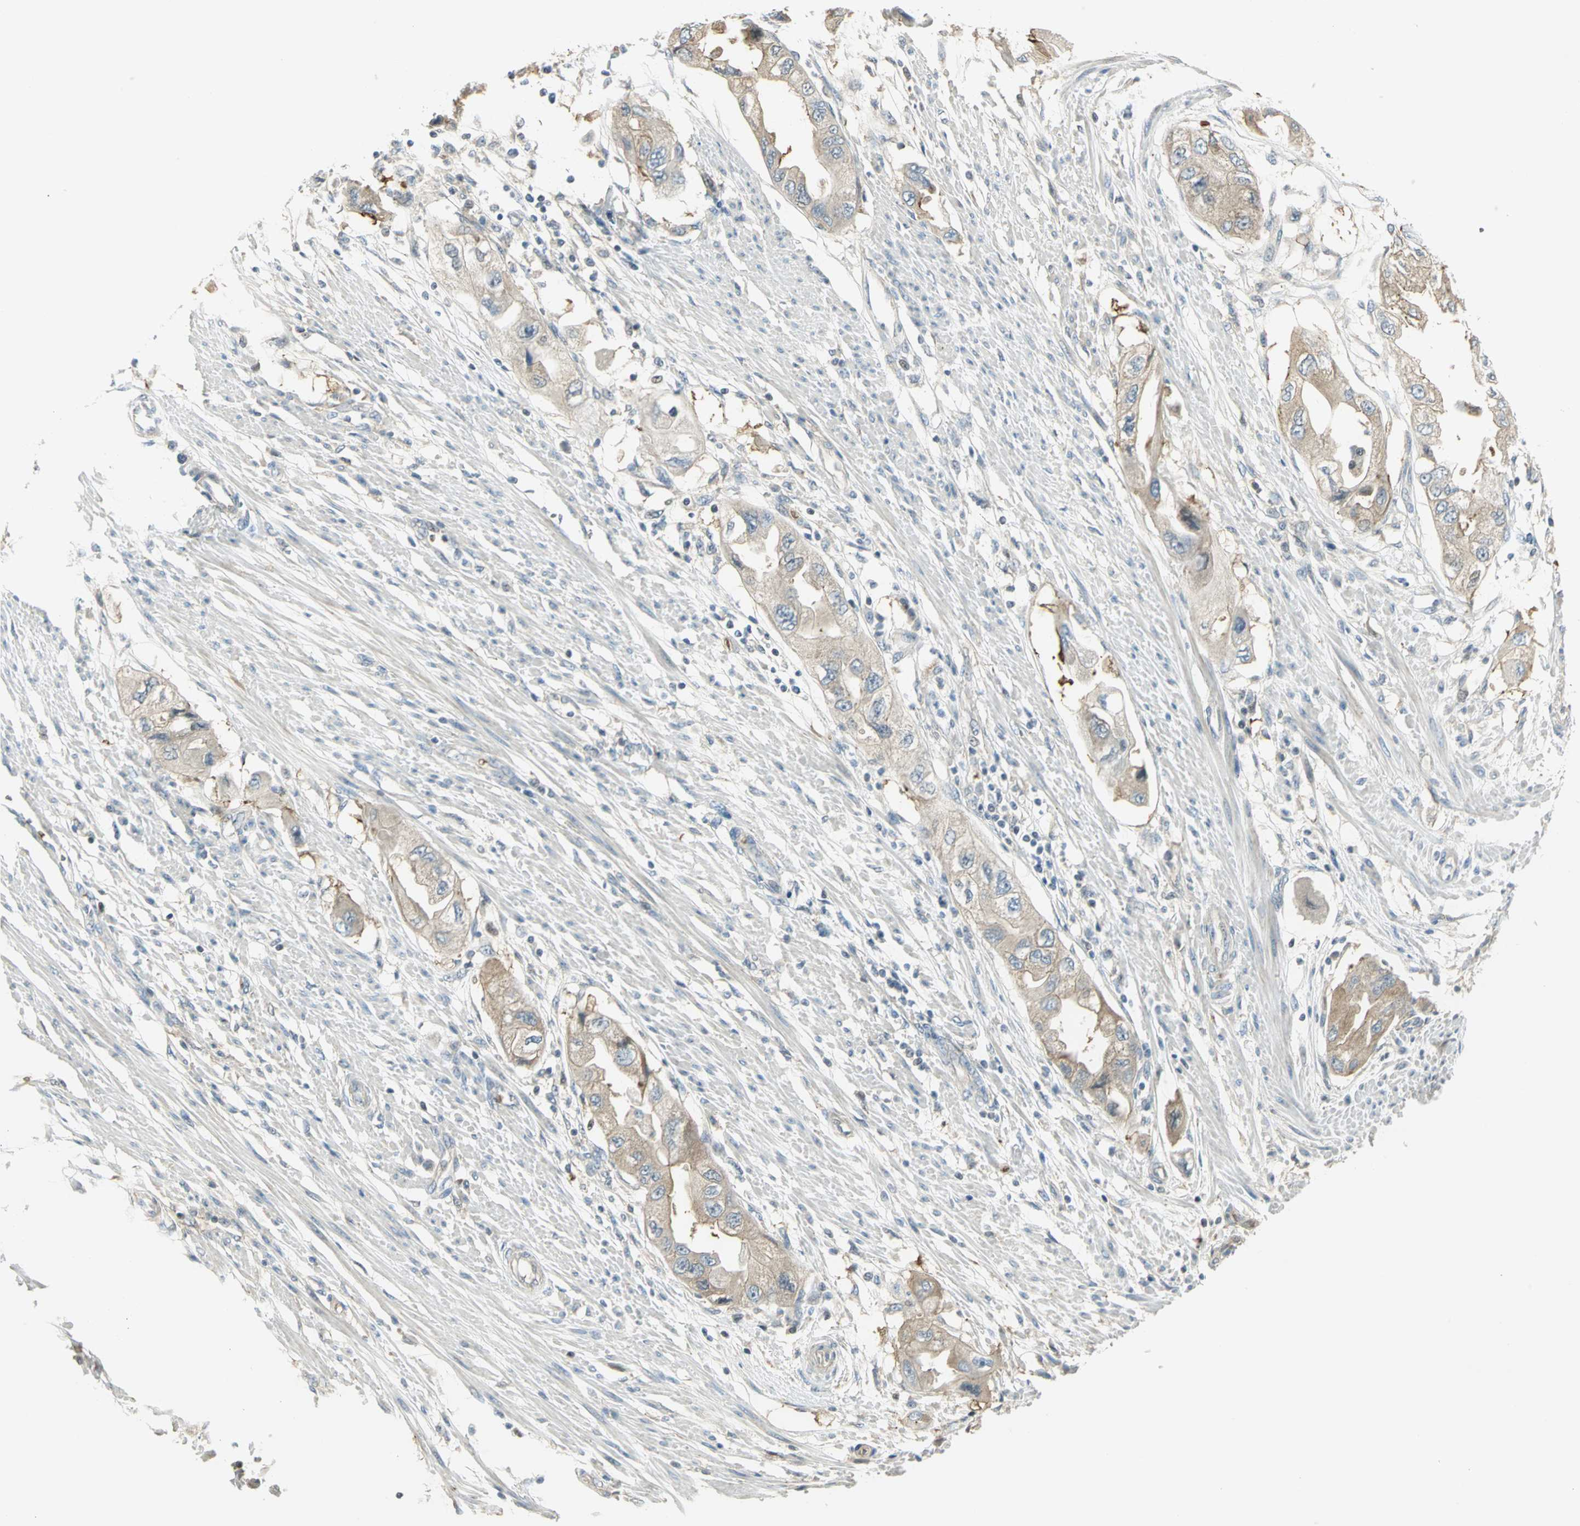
{"staining": {"intensity": "negative", "quantity": "none", "location": "none"}, "tissue": "endometrial cancer", "cell_type": "Tumor cells", "image_type": "cancer", "snomed": [{"axis": "morphology", "description": "Adenocarcinoma, NOS"}, {"axis": "topography", "description": "Endometrium"}], "caption": "The micrograph reveals no significant expression in tumor cells of adenocarcinoma (endometrial).", "gene": "ANK1", "patient": {"sex": "female", "age": 67}}